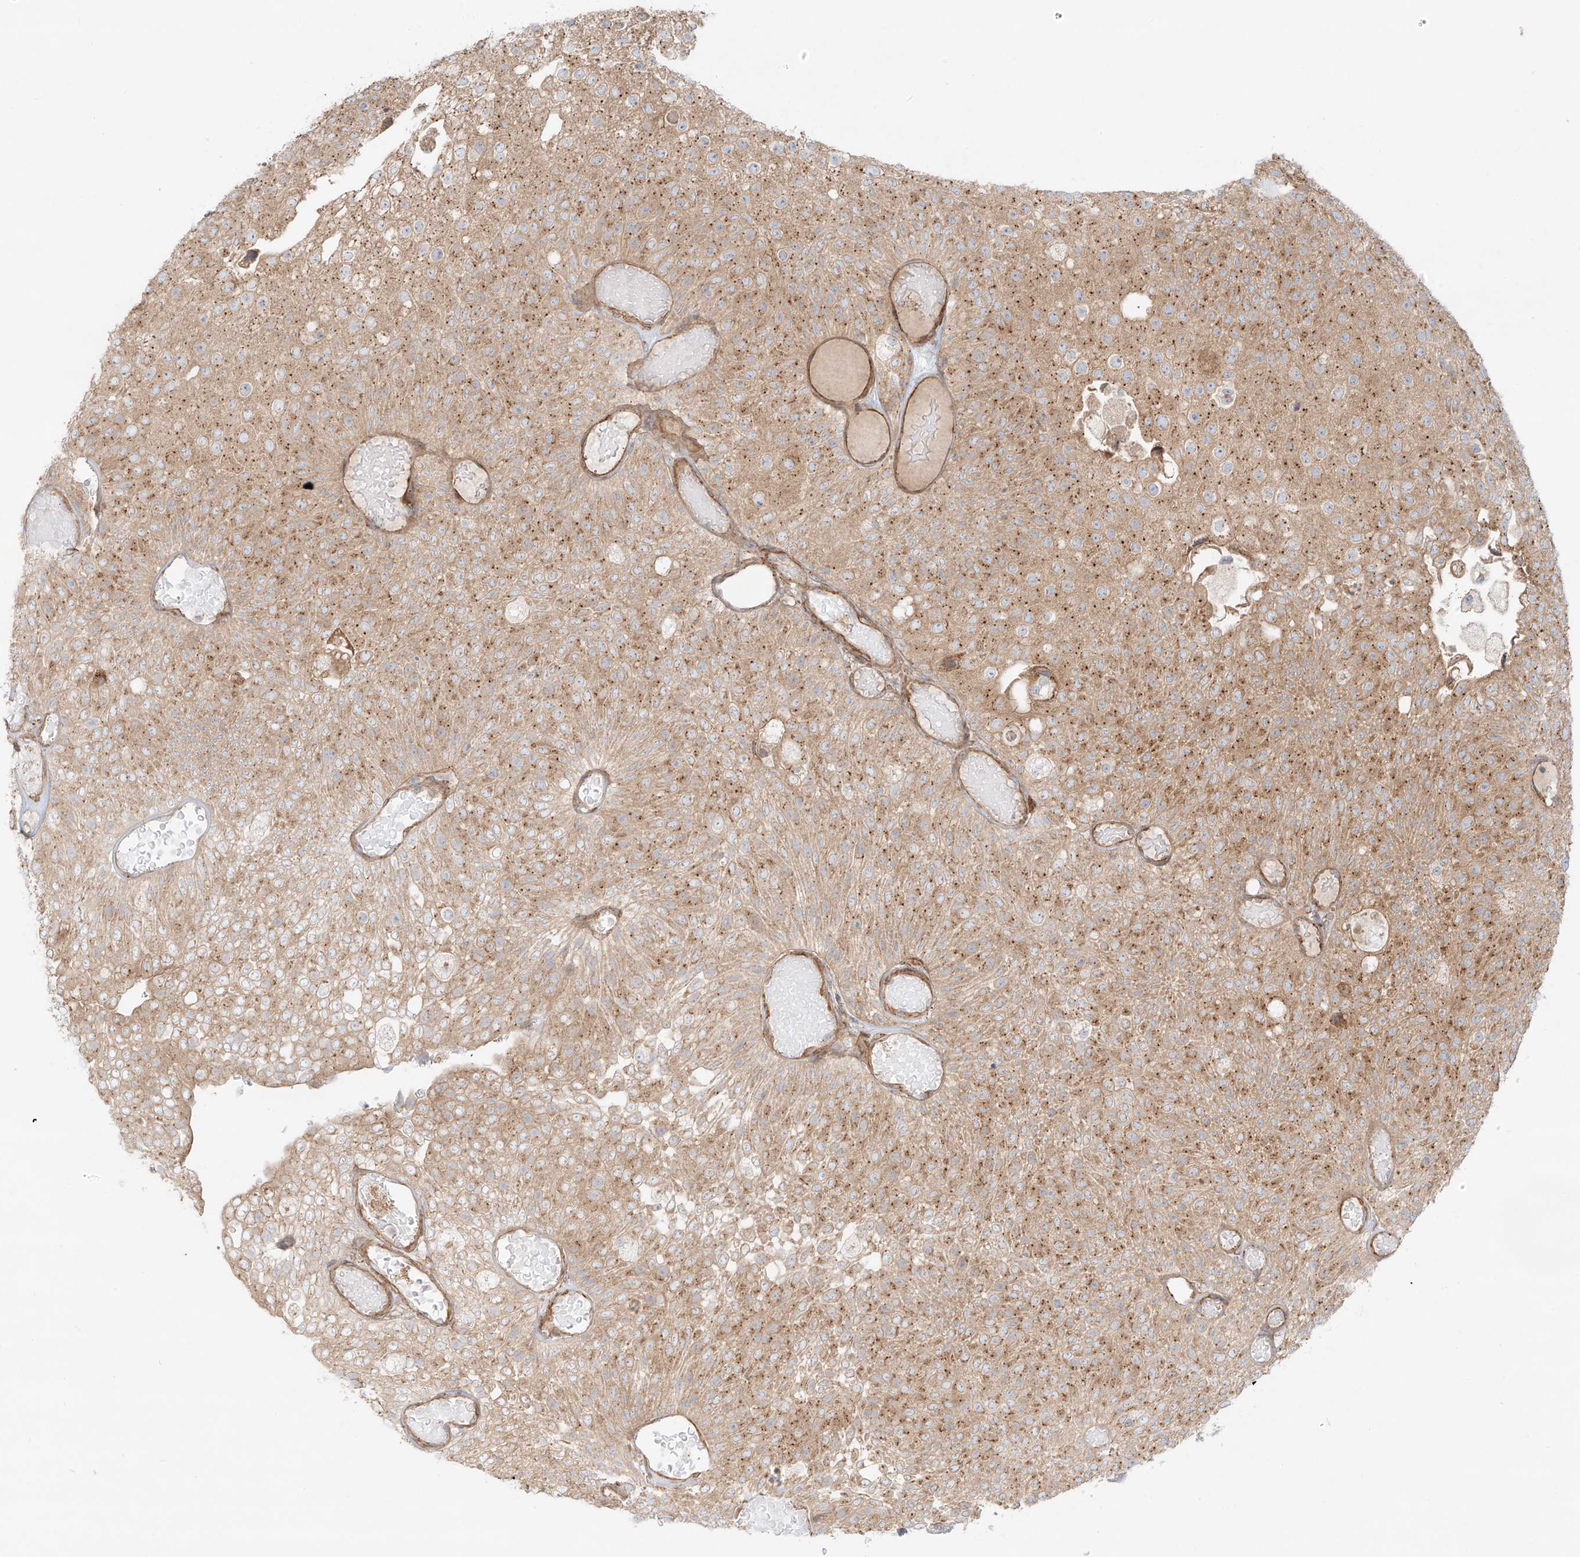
{"staining": {"intensity": "moderate", "quantity": ">75%", "location": "cytoplasmic/membranous"}, "tissue": "urothelial cancer", "cell_type": "Tumor cells", "image_type": "cancer", "snomed": [{"axis": "morphology", "description": "Urothelial carcinoma, Low grade"}, {"axis": "topography", "description": "Urinary bladder"}], "caption": "Brown immunohistochemical staining in human urothelial carcinoma (low-grade) shows moderate cytoplasmic/membranous expression in approximately >75% of tumor cells.", "gene": "ZNF287", "patient": {"sex": "male", "age": 78}}